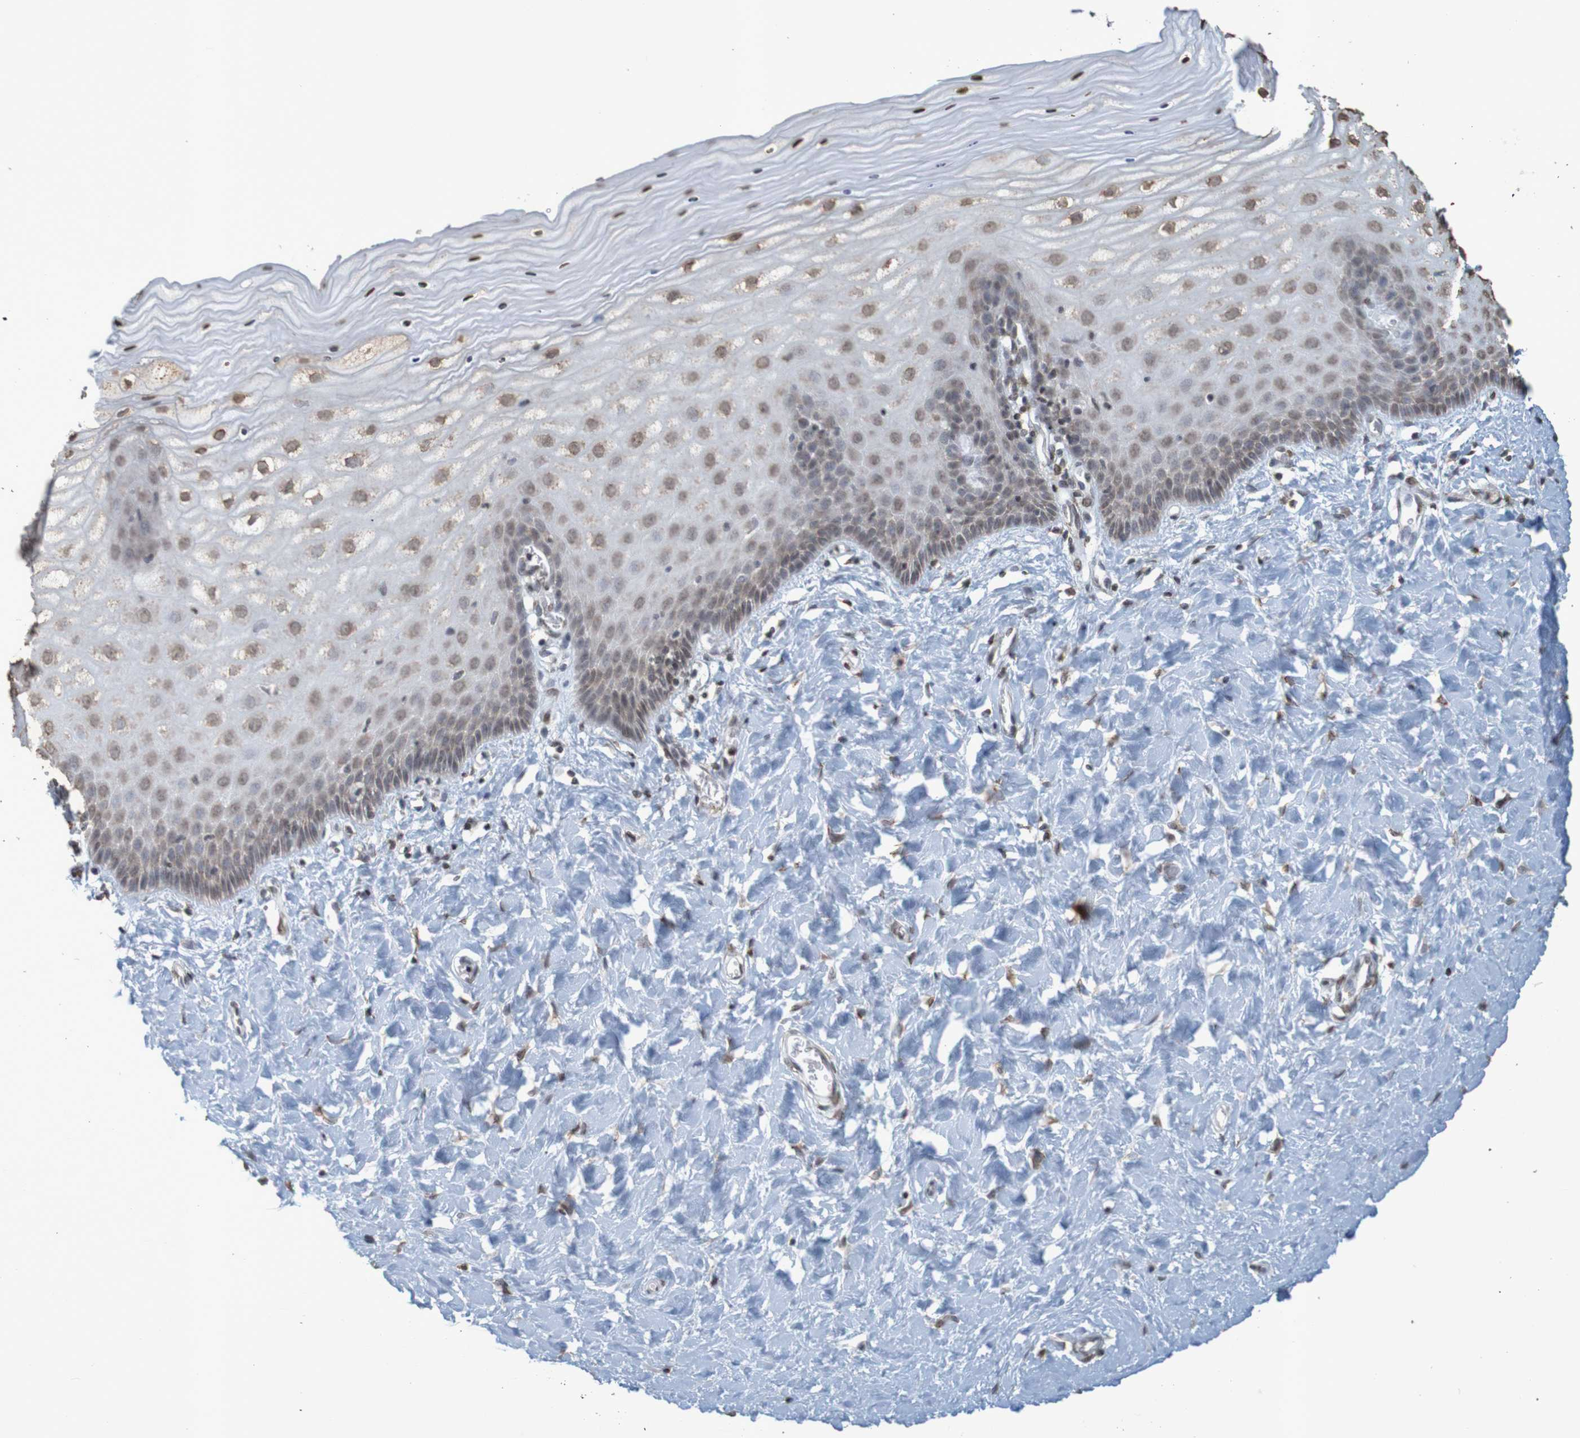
{"staining": {"intensity": "moderate", "quantity": "25%-75%", "location": "nuclear"}, "tissue": "cervix", "cell_type": "Glandular cells", "image_type": "normal", "snomed": [{"axis": "morphology", "description": "Normal tissue, NOS"}, {"axis": "topography", "description": "Cervix"}], "caption": "An image showing moderate nuclear staining in approximately 25%-75% of glandular cells in normal cervix, as visualized by brown immunohistochemical staining.", "gene": "GFI1", "patient": {"sex": "female", "age": 55}}